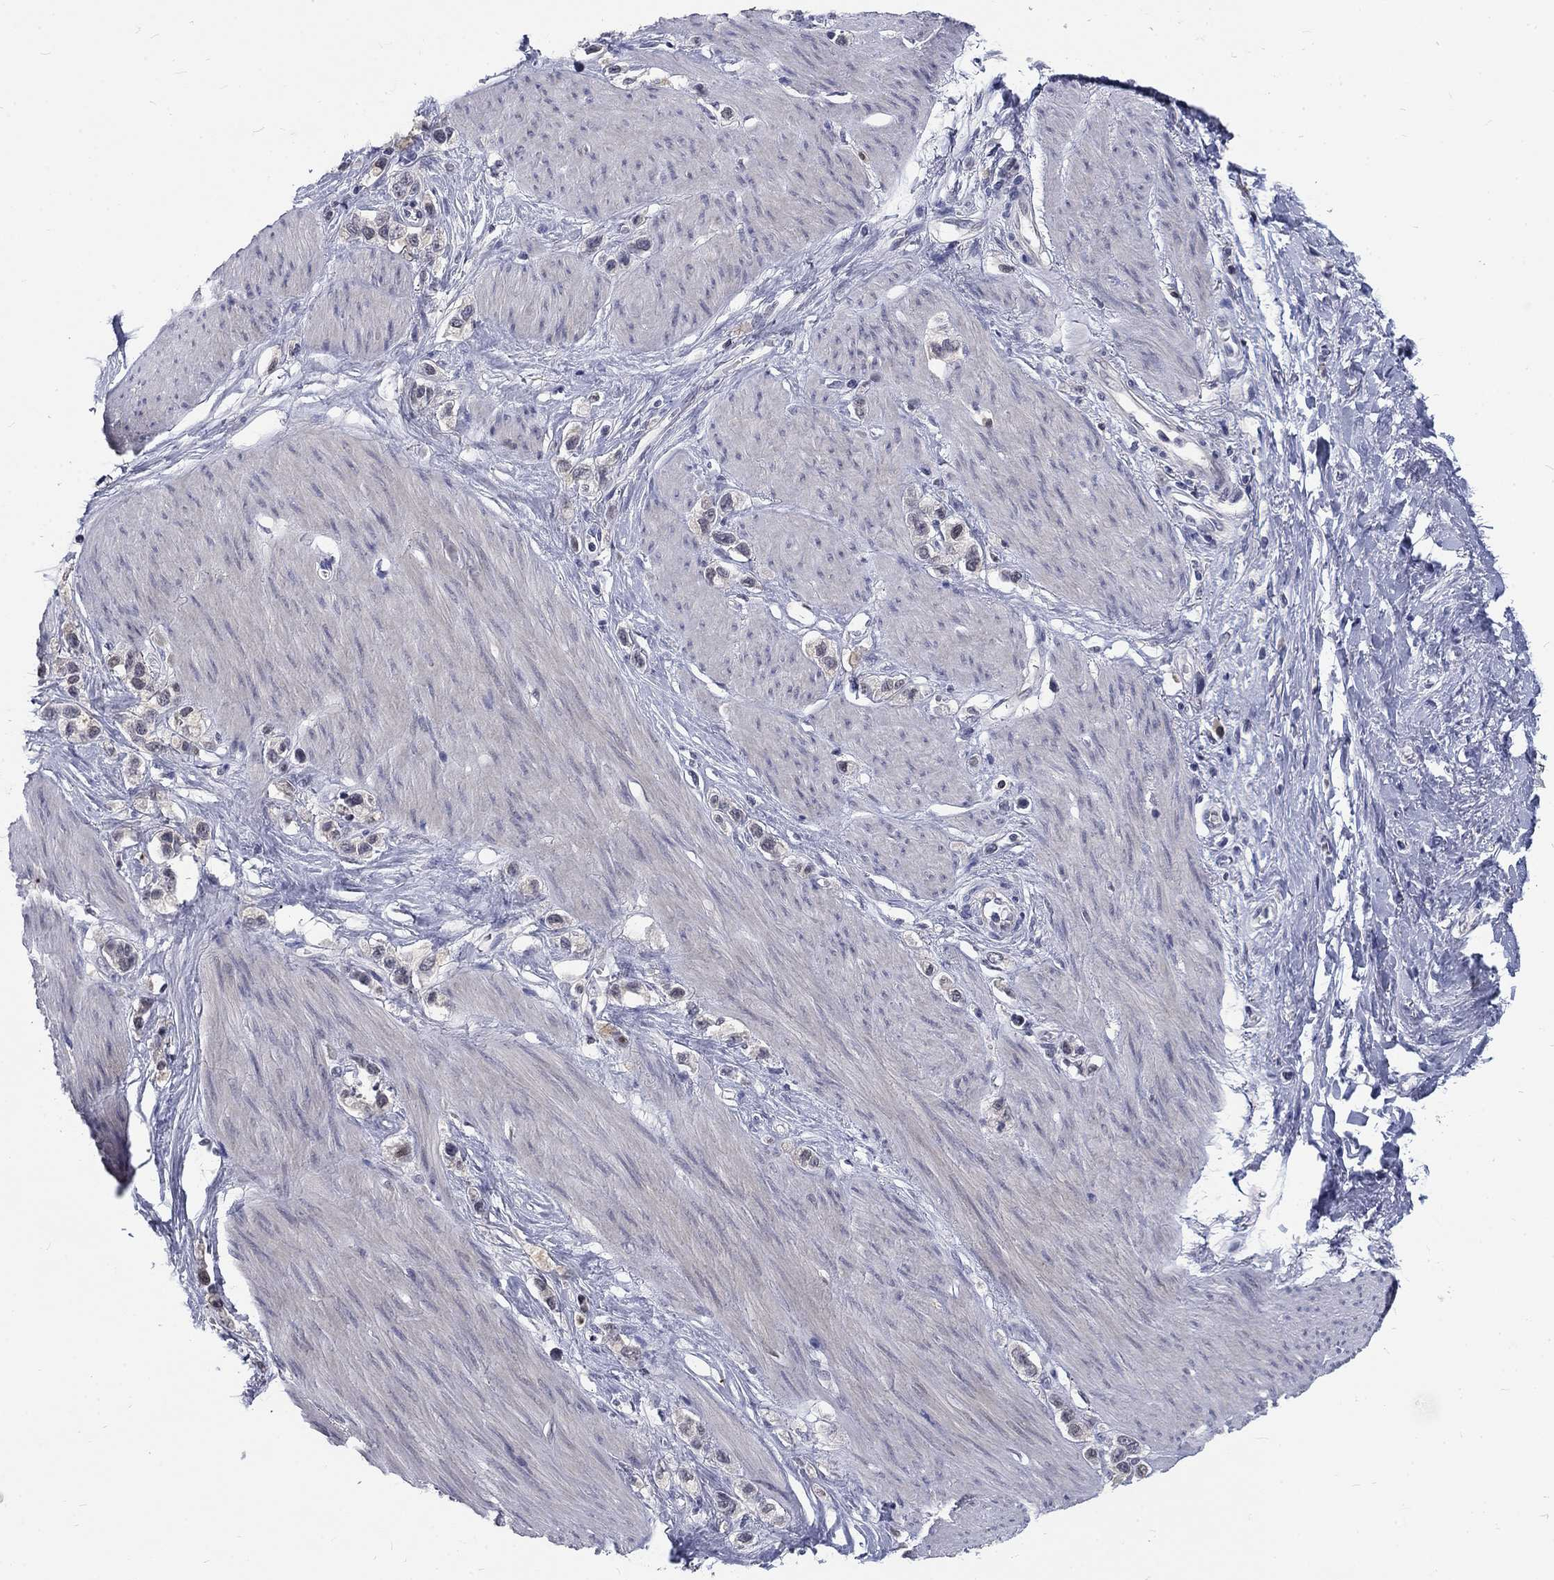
{"staining": {"intensity": "negative", "quantity": "none", "location": "none"}, "tissue": "stomach cancer", "cell_type": "Tumor cells", "image_type": "cancer", "snomed": [{"axis": "morphology", "description": "Normal tissue, NOS"}, {"axis": "morphology", "description": "Adenocarcinoma, NOS"}, {"axis": "morphology", "description": "Adenocarcinoma, High grade"}, {"axis": "topography", "description": "Stomach, upper"}, {"axis": "topography", "description": "Stomach"}], "caption": "There is no significant staining in tumor cells of stomach cancer (adenocarcinoma (high-grade)).", "gene": "PHKA1", "patient": {"sex": "female", "age": 65}}